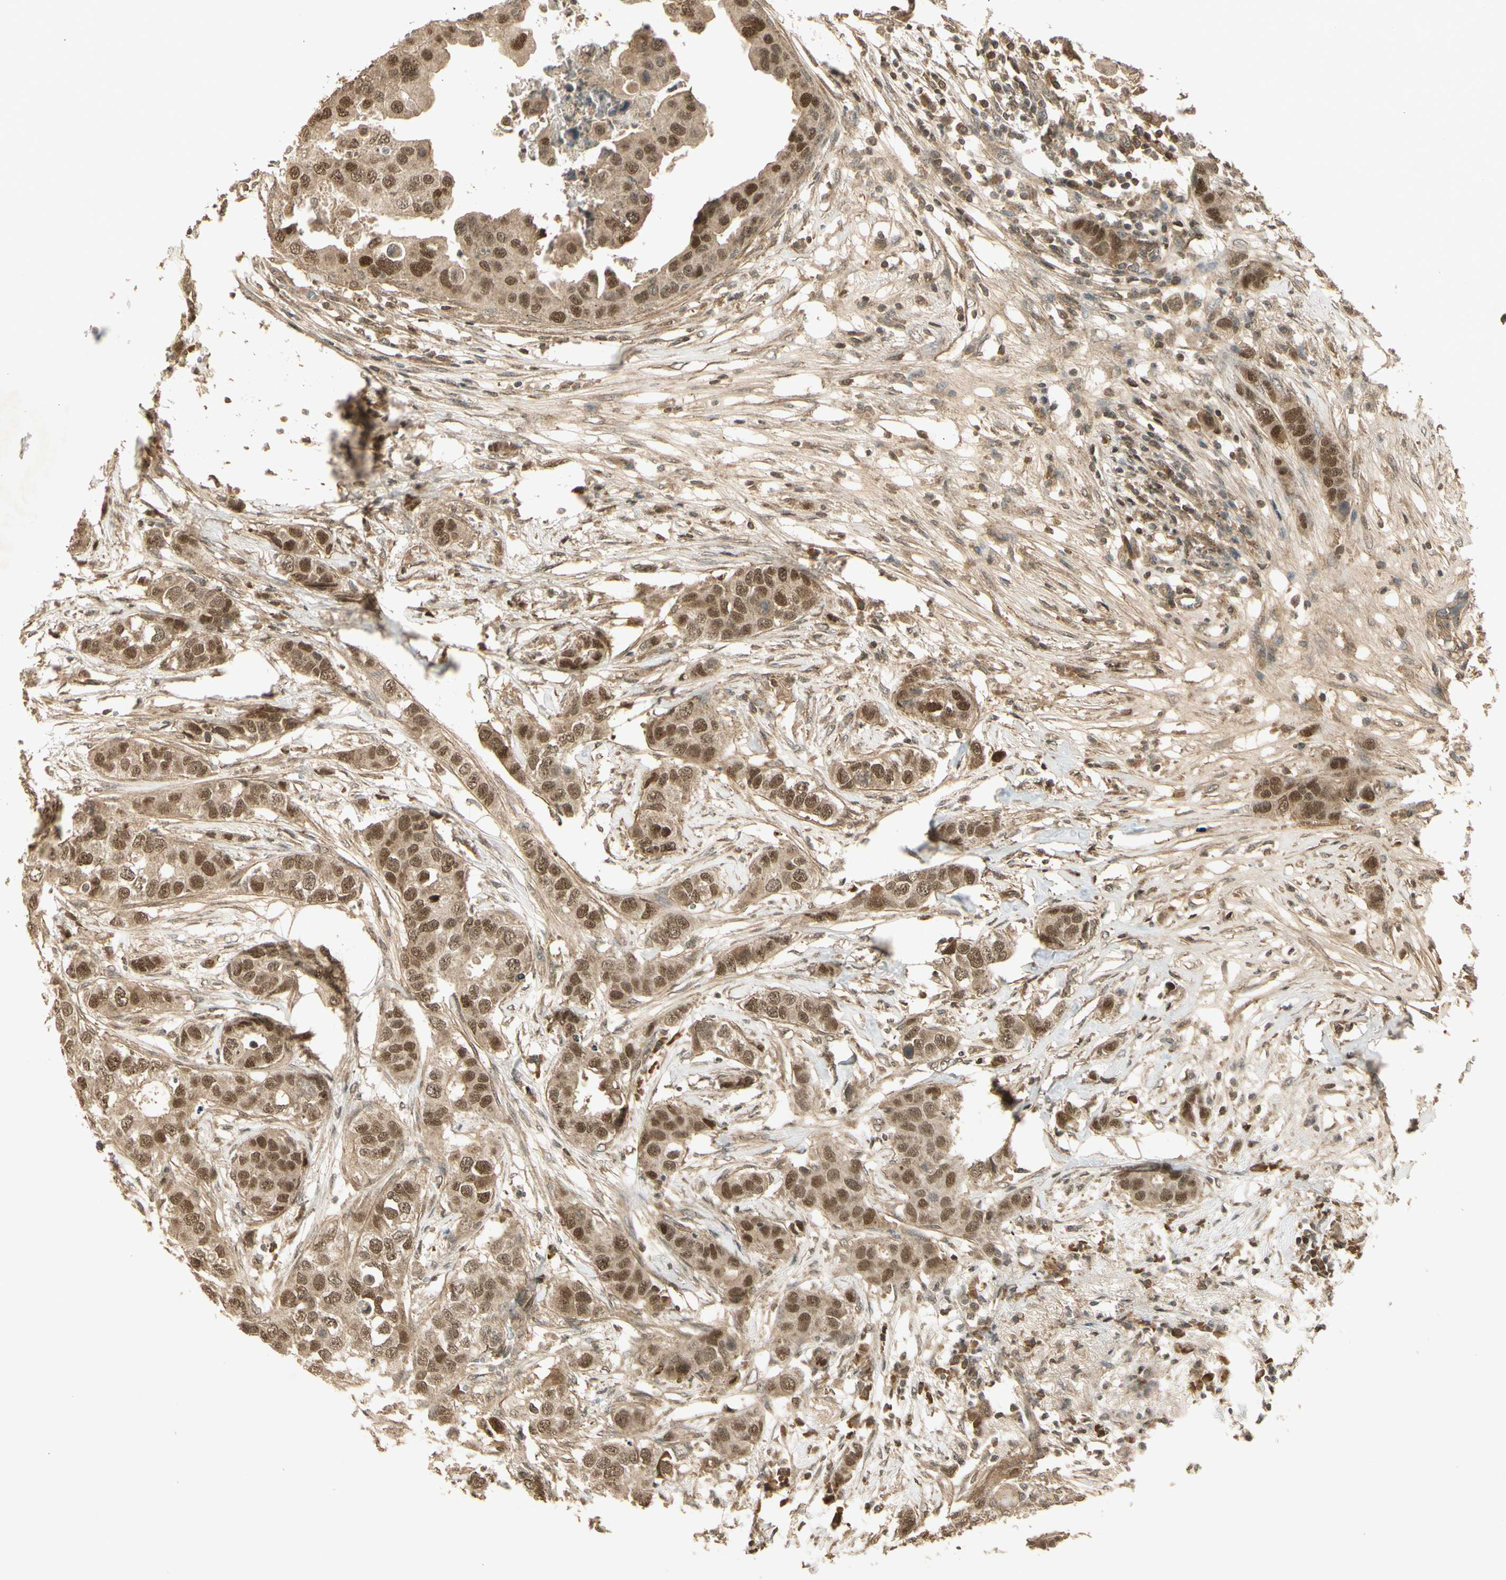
{"staining": {"intensity": "moderate", "quantity": ">75%", "location": "cytoplasmic/membranous,nuclear"}, "tissue": "breast cancer", "cell_type": "Tumor cells", "image_type": "cancer", "snomed": [{"axis": "morphology", "description": "Duct carcinoma"}, {"axis": "topography", "description": "Breast"}], "caption": "Moderate cytoplasmic/membranous and nuclear positivity for a protein is present in approximately >75% of tumor cells of breast cancer using IHC.", "gene": "GMEB2", "patient": {"sex": "female", "age": 50}}